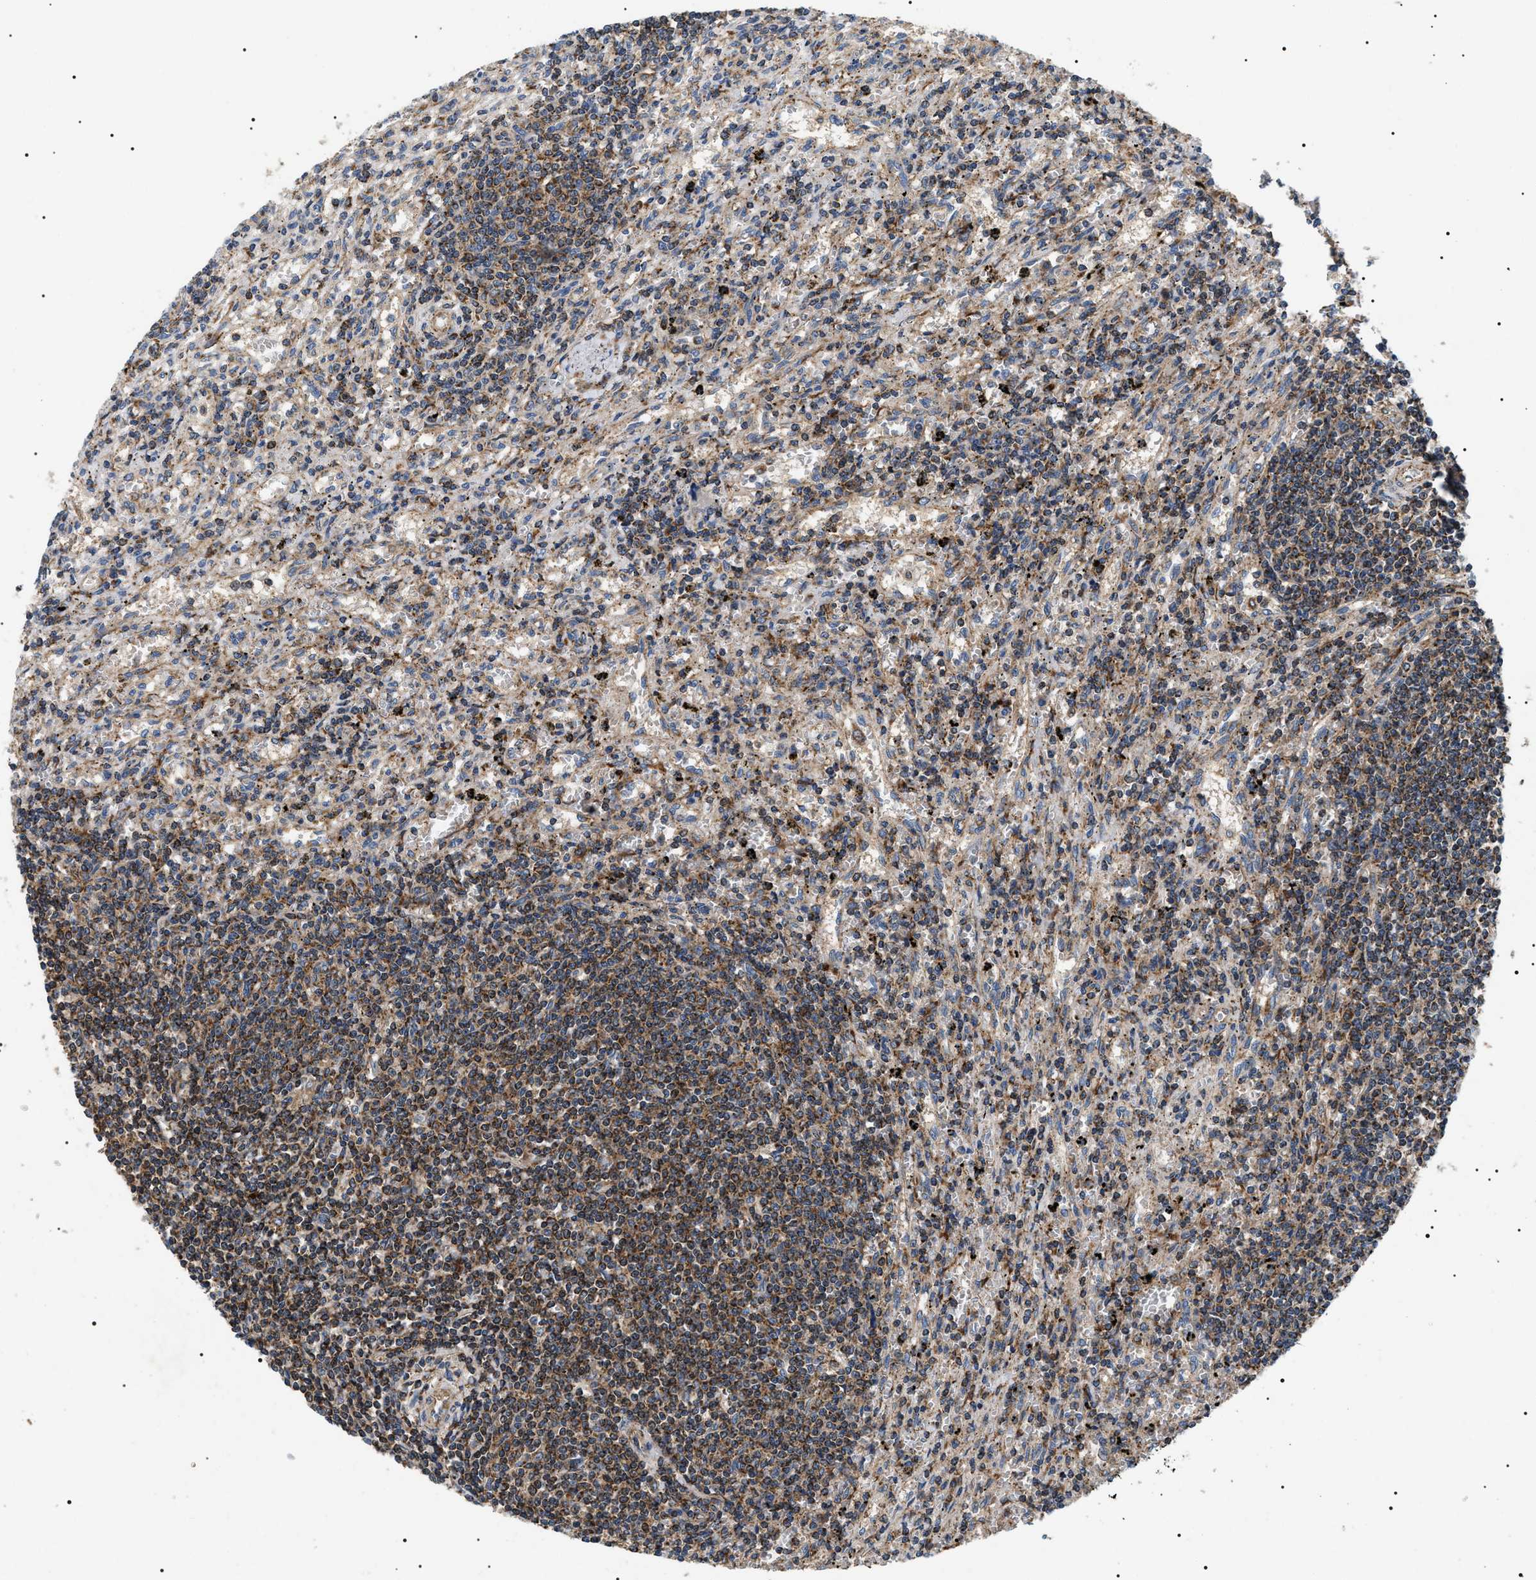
{"staining": {"intensity": "moderate", "quantity": ">75%", "location": "cytoplasmic/membranous"}, "tissue": "lymphoma", "cell_type": "Tumor cells", "image_type": "cancer", "snomed": [{"axis": "morphology", "description": "Malignant lymphoma, non-Hodgkin's type, Low grade"}, {"axis": "topography", "description": "Spleen"}], "caption": "Immunohistochemistry (IHC) micrograph of neoplastic tissue: low-grade malignant lymphoma, non-Hodgkin's type stained using IHC shows medium levels of moderate protein expression localized specifically in the cytoplasmic/membranous of tumor cells, appearing as a cytoplasmic/membranous brown color.", "gene": "OXSM", "patient": {"sex": "male", "age": 76}}